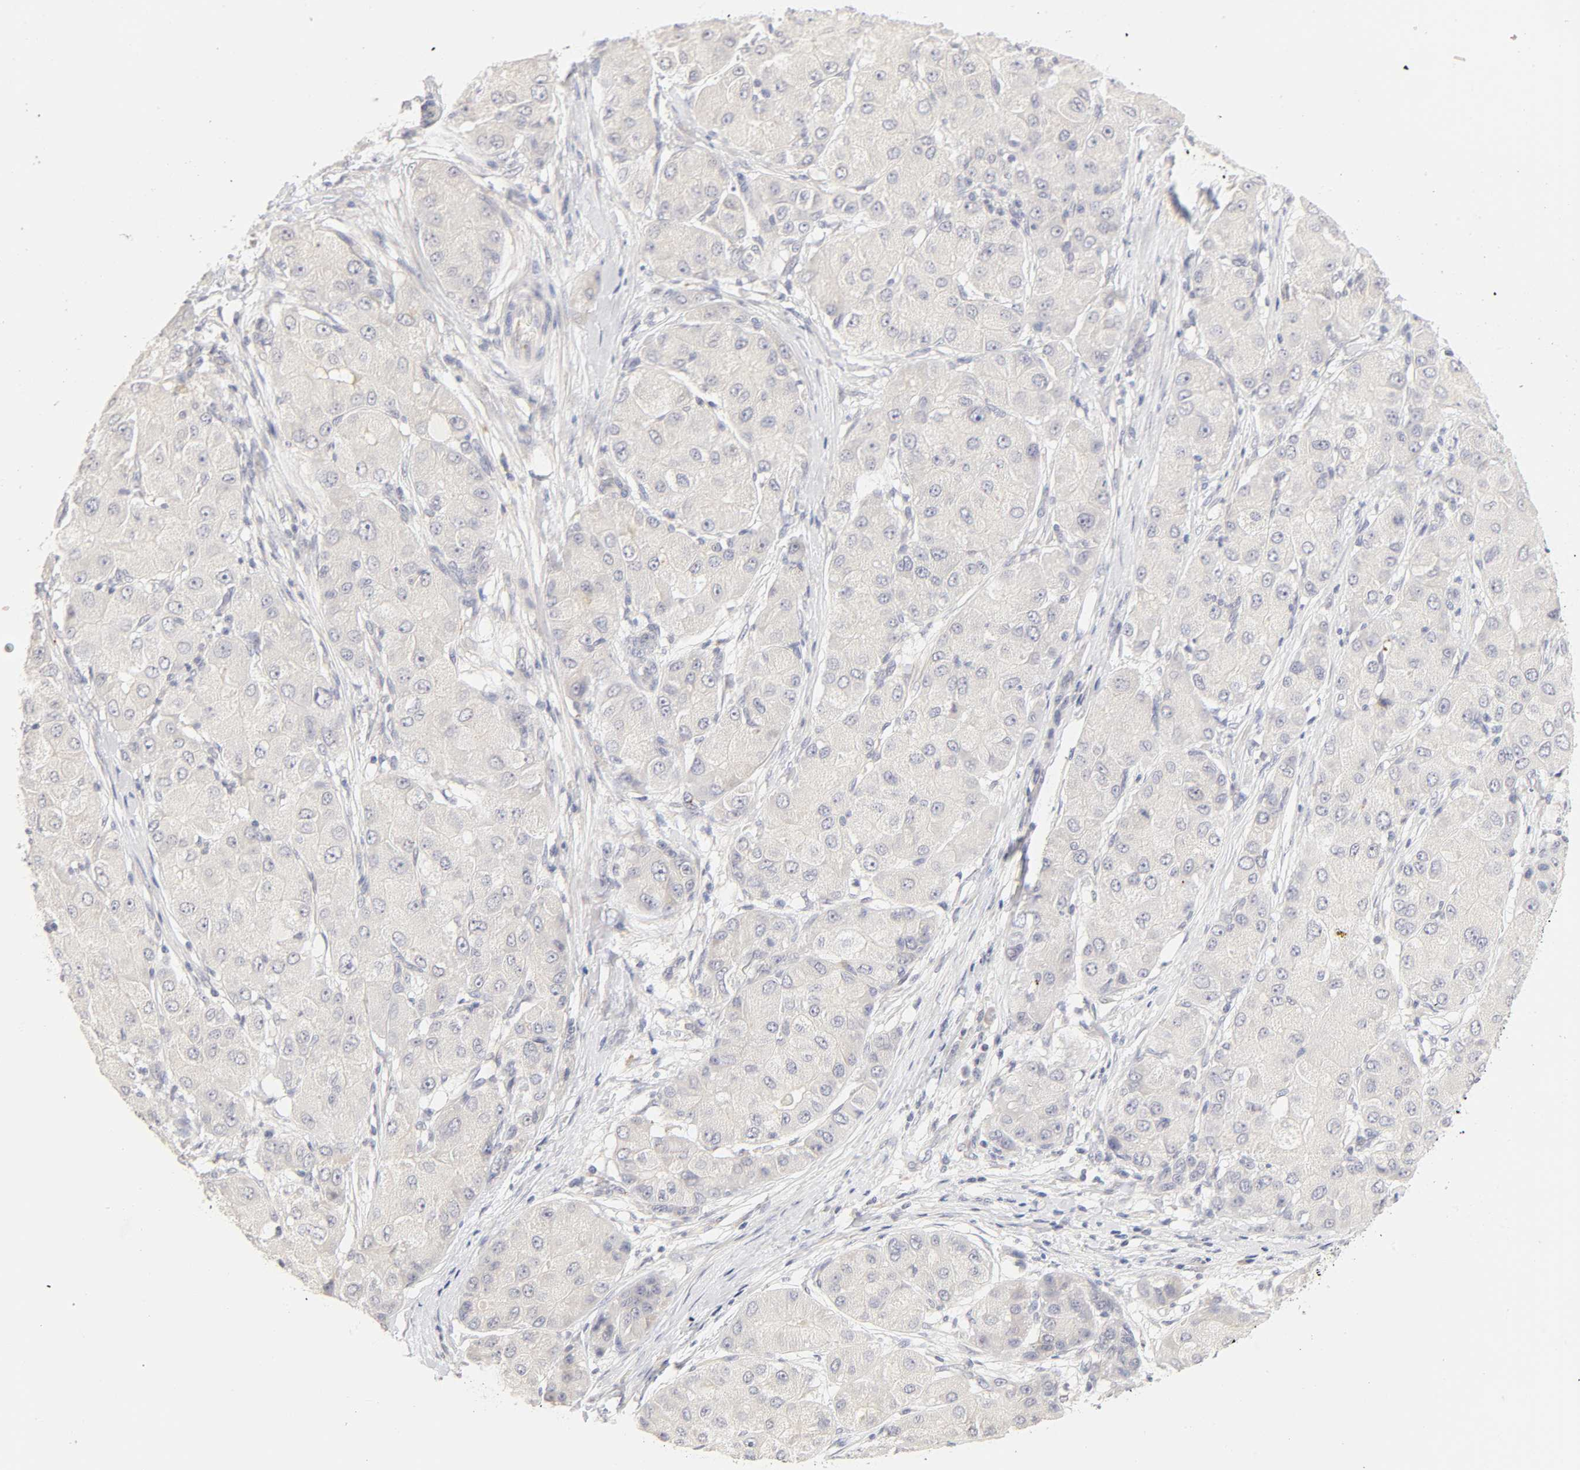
{"staining": {"intensity": "negative", "quantity": "none", "location": "none"}, "tissue": "liver cancer", "cell_type": "Tumor cells", "image_type": "cancer", "snomed": [{"axis": "morphology", "description": "Carcinoma, Hepatocellular, NOS"}, {"axis": "topography", "description": "Liver"}], "caption": "Micrograph shows no protein staining in tumor cells of hepatocellular carcinoma (liver) tissue.", "gene": "CYP4B1", "patient": {"sex": "male", "age": 80}}